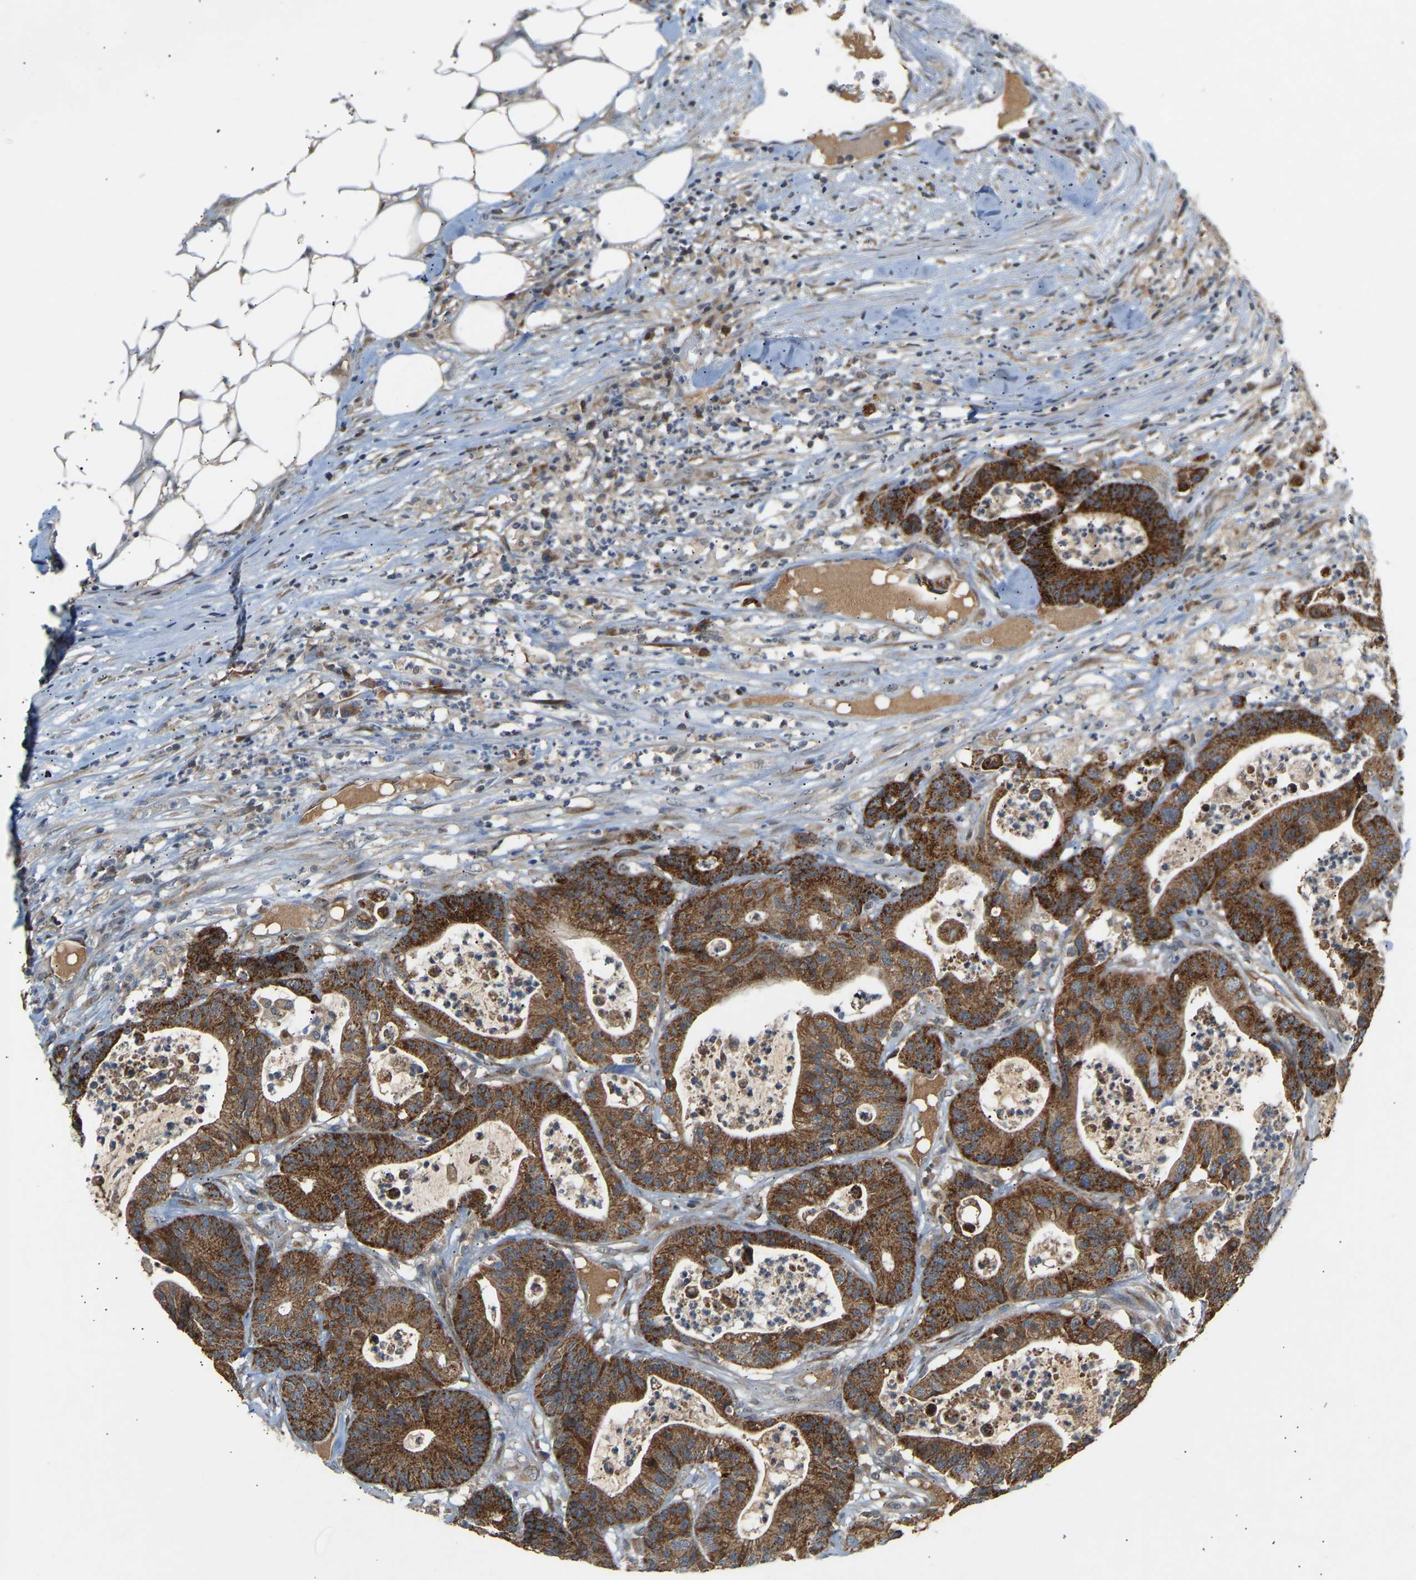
{"staining": {"intensity": "strong", "quantity": ">75%", "location": "cytoplasmic/membranous"}, "tissue": "colorectal cancer", "cell_type": "Tumor cells", "image_type": "cancer", "snomed": [{"axis": "morphology", "description": "Adenocarcinoma, NOS"}, {"axis": "topography", "description": "Colon"}], "caption": "Strong cytoplasmic/membranous protein expression is seen in about >75% of tumor cells in colorectal cancer (adenocarcinoma).", "gene": "PTCD1", "patient": {"sex": "female", "age": 84}}